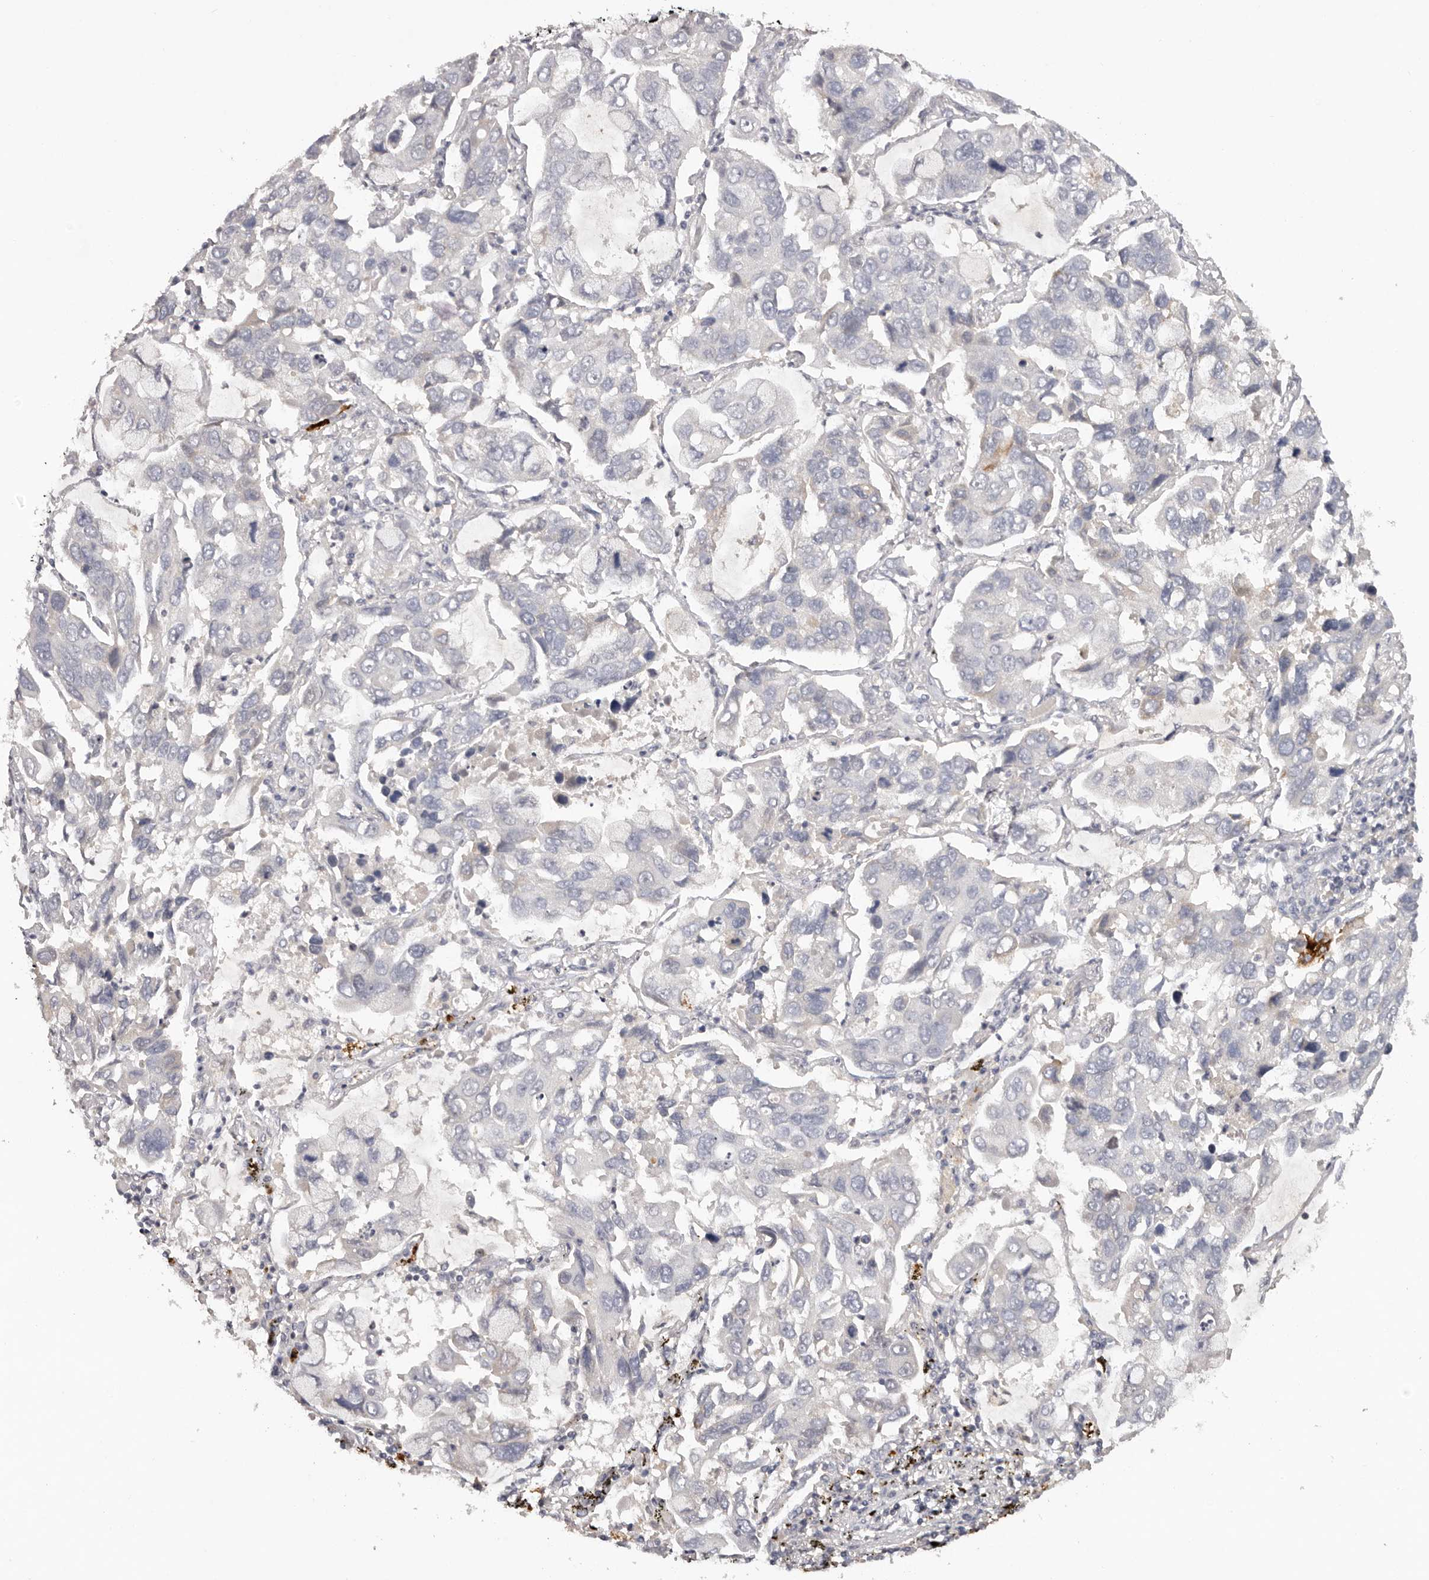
{"staining": {"intensity": "negative", "quantity": "none", "location": "none"}, "tissue": "lung cancer", "cell_type": "Tumor cells", "image_type": "cancer", "snomed": [{"axis": "morphology", "description": "Adenocarcinoma, NOS"}, {"axis": "topography", "description": "Lung"}], "caption": "This is an IHC micrograph of lung cancer (adenocarcinoma). There is no positivity in tumor cells.", "gene": "SCUBE2", "patient": {"sex": "male", "age": 64}}